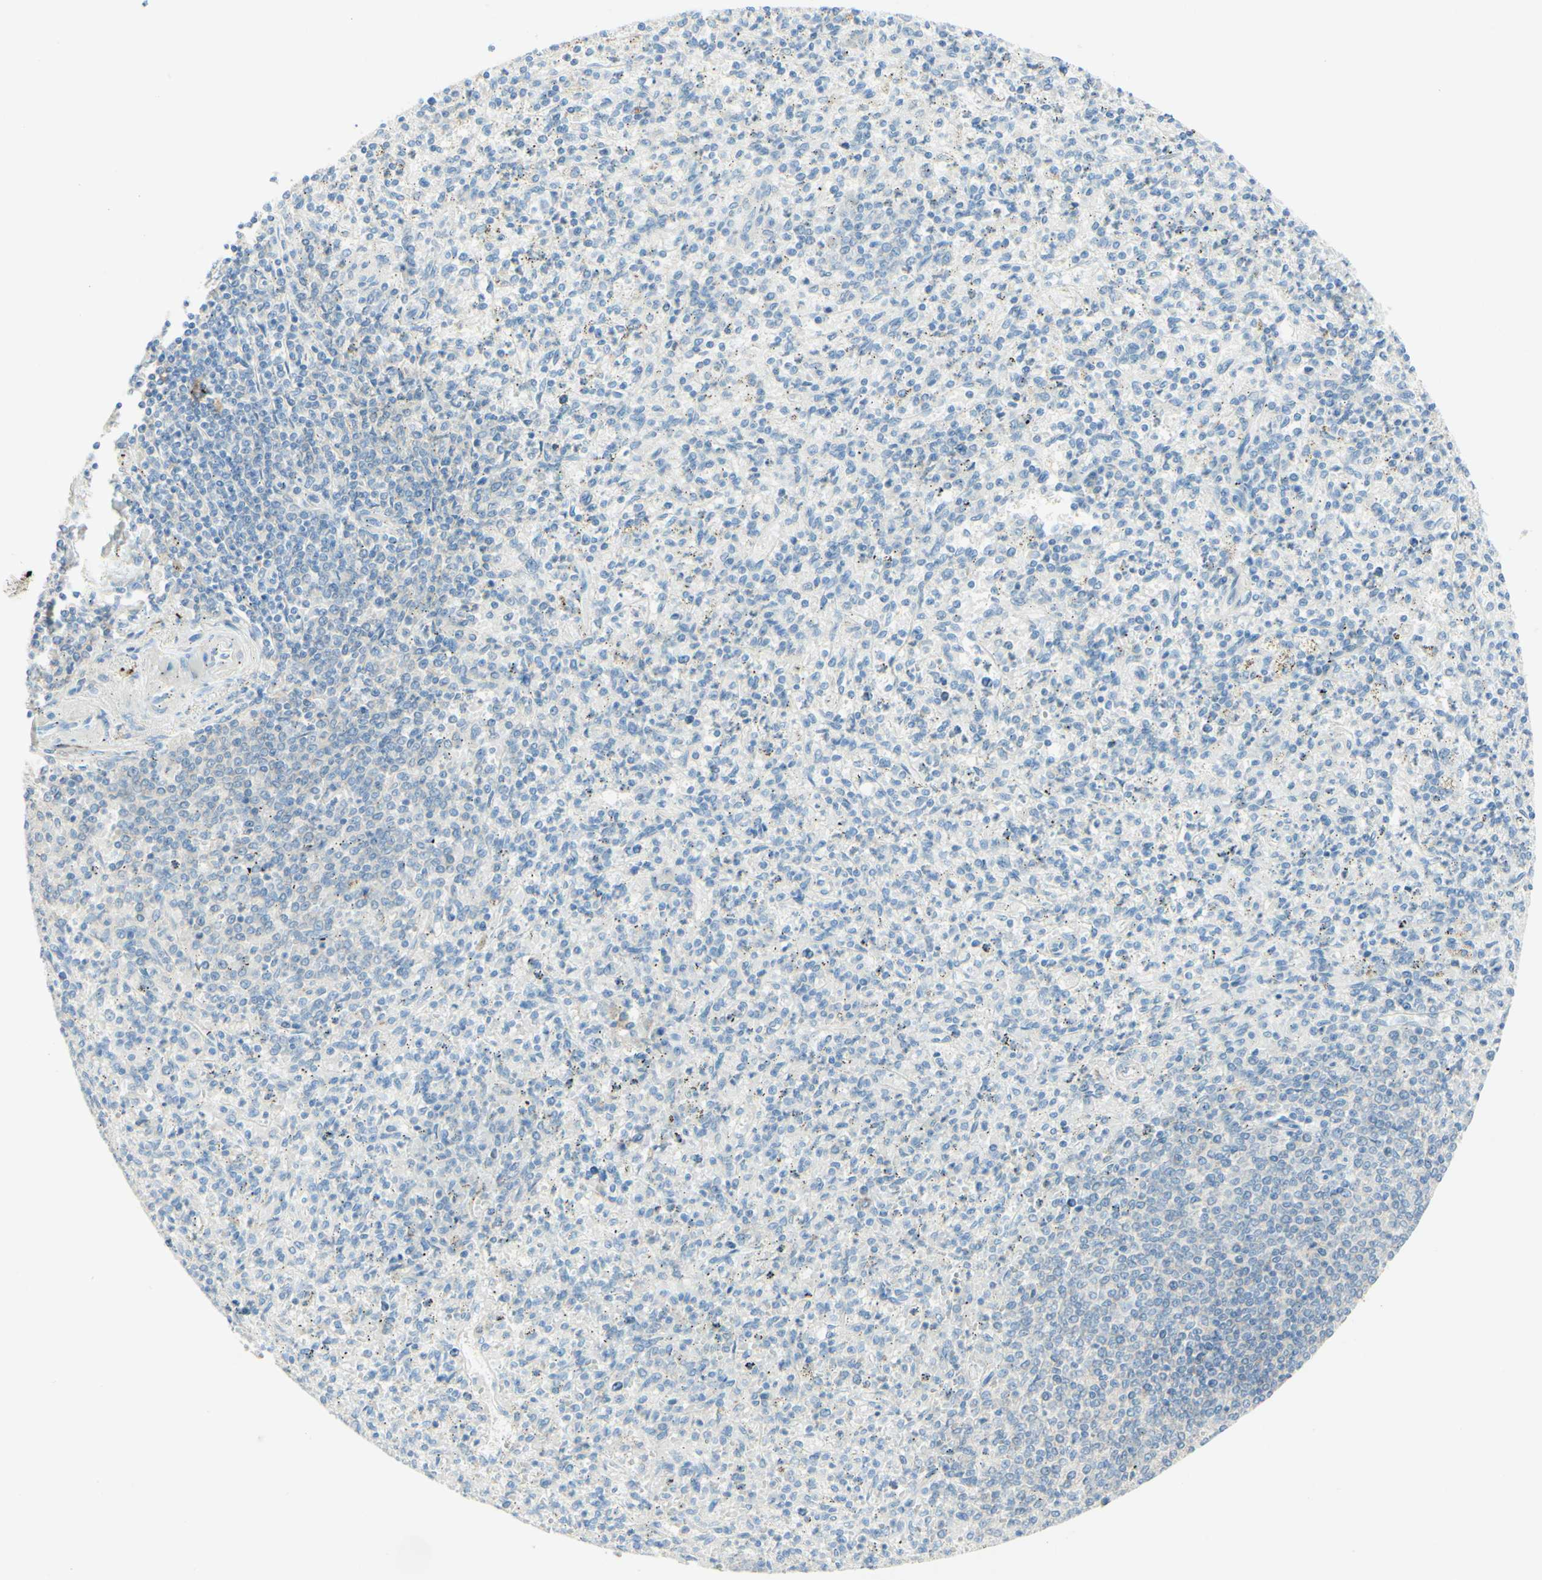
{"staining": {"intensity": "negative", "quantity": "none", "location": "none"}, "tissue": "spleen", "cell_type": "Cells in red pulp", "image_type": "normal", "snomed": [{"axis": "morphology", "description": "Normal tissue, NOS"}, {"axis": "topography", "description": "Spleen"}], "caption": "A histopathology image of human spleen is negative for staining in cells in red pulp. (DAB immunohistochemistry, high magnification).", "gene": "ALCAM", "patient": {"sex": "male", "age": 72}}